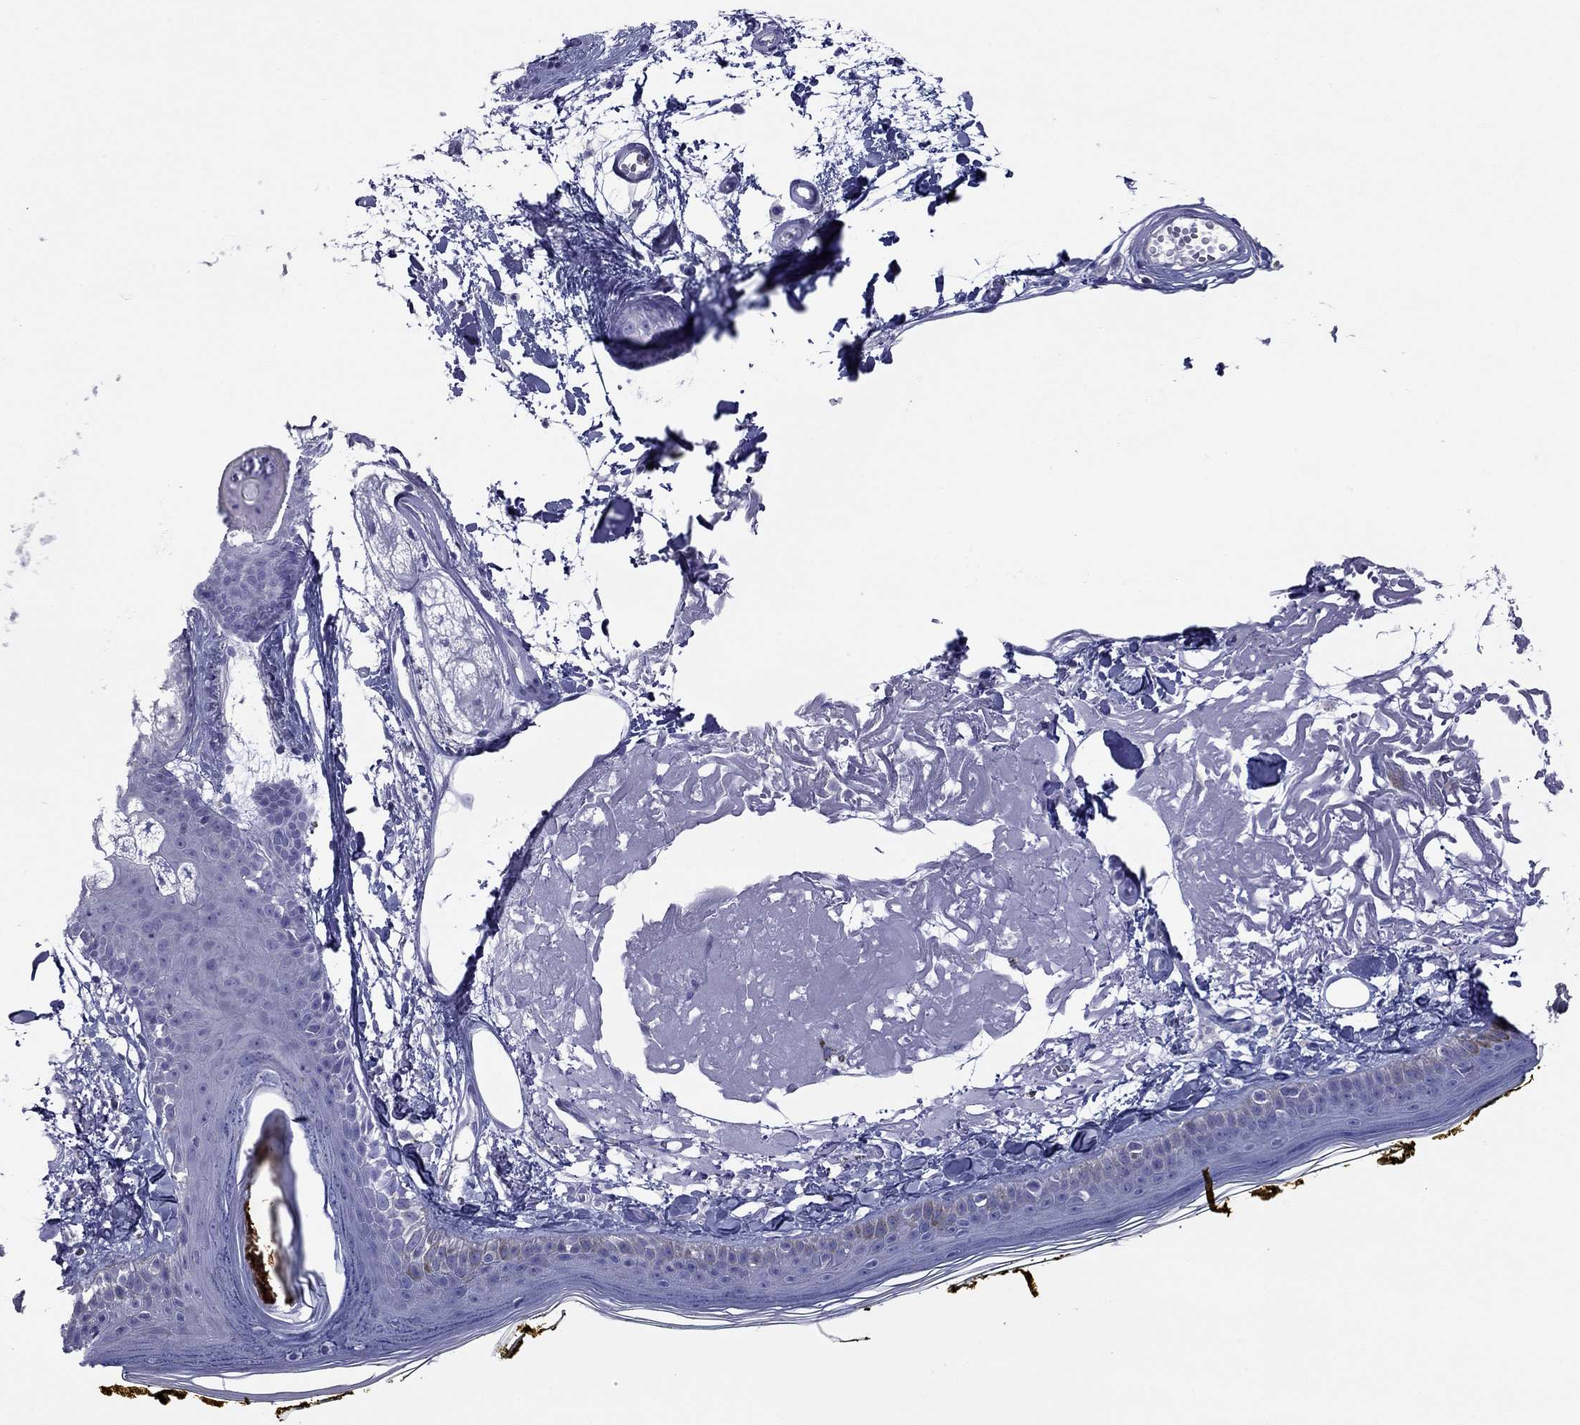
{"staining": {"intensity": "negative", "quantity": "none", "location": "none"}, "tissue": "skin", "cell_type": "Fibroblasts", "image_type": "normal", "snomed": [{"axis": "morphology", "description": "Normal tissue, NOS"}, {"axis": "topography", "description": "Skin"}], "caption": "An IHC histopathology image of benign skin is shown. There is no staining in fibroblasts of skin. (DAB (3,3'-diaminobenzidine) immunohistochemistry with hematoxylin counter stain).", "gene": "ACTL7B", "patient": {"sex": "male", "age": 76}}